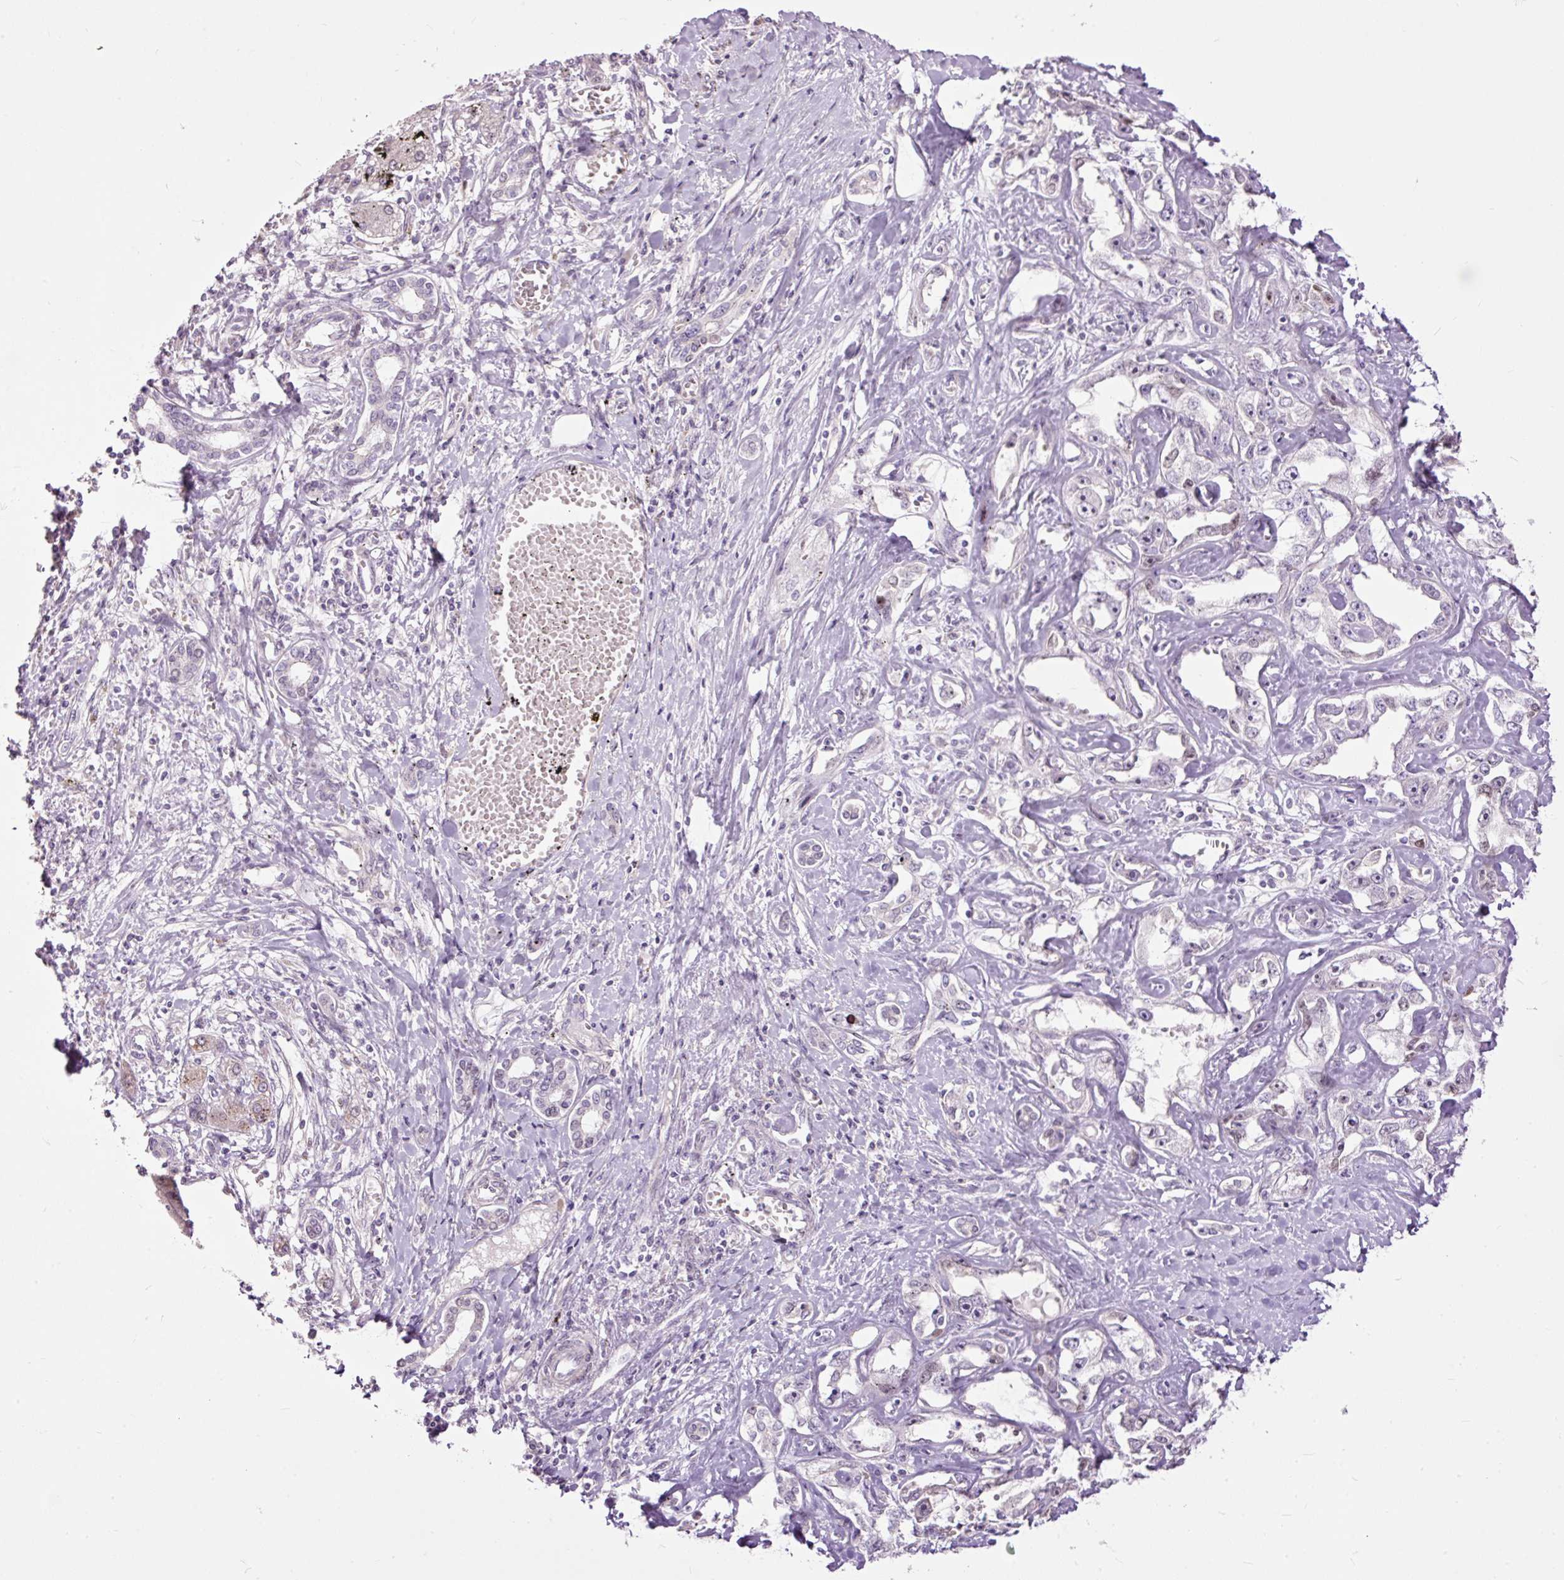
{"staining": {"intensity": "negative", "quantity": "none", "location": "none"}, "tissue": "liver cancer", "cell_type": "Tumor cells", "image_type": "cancer", "snomed": [{"axis": "morphology", "description": "Cholangiocarcinoma"}, {"axis": "topography", "description": "Liver"}], "caption": "Tumor cells show no significant protein expression in liver cancer.", "gene": "FCRL4", "patient": {"sex": "male", "age": 59}}